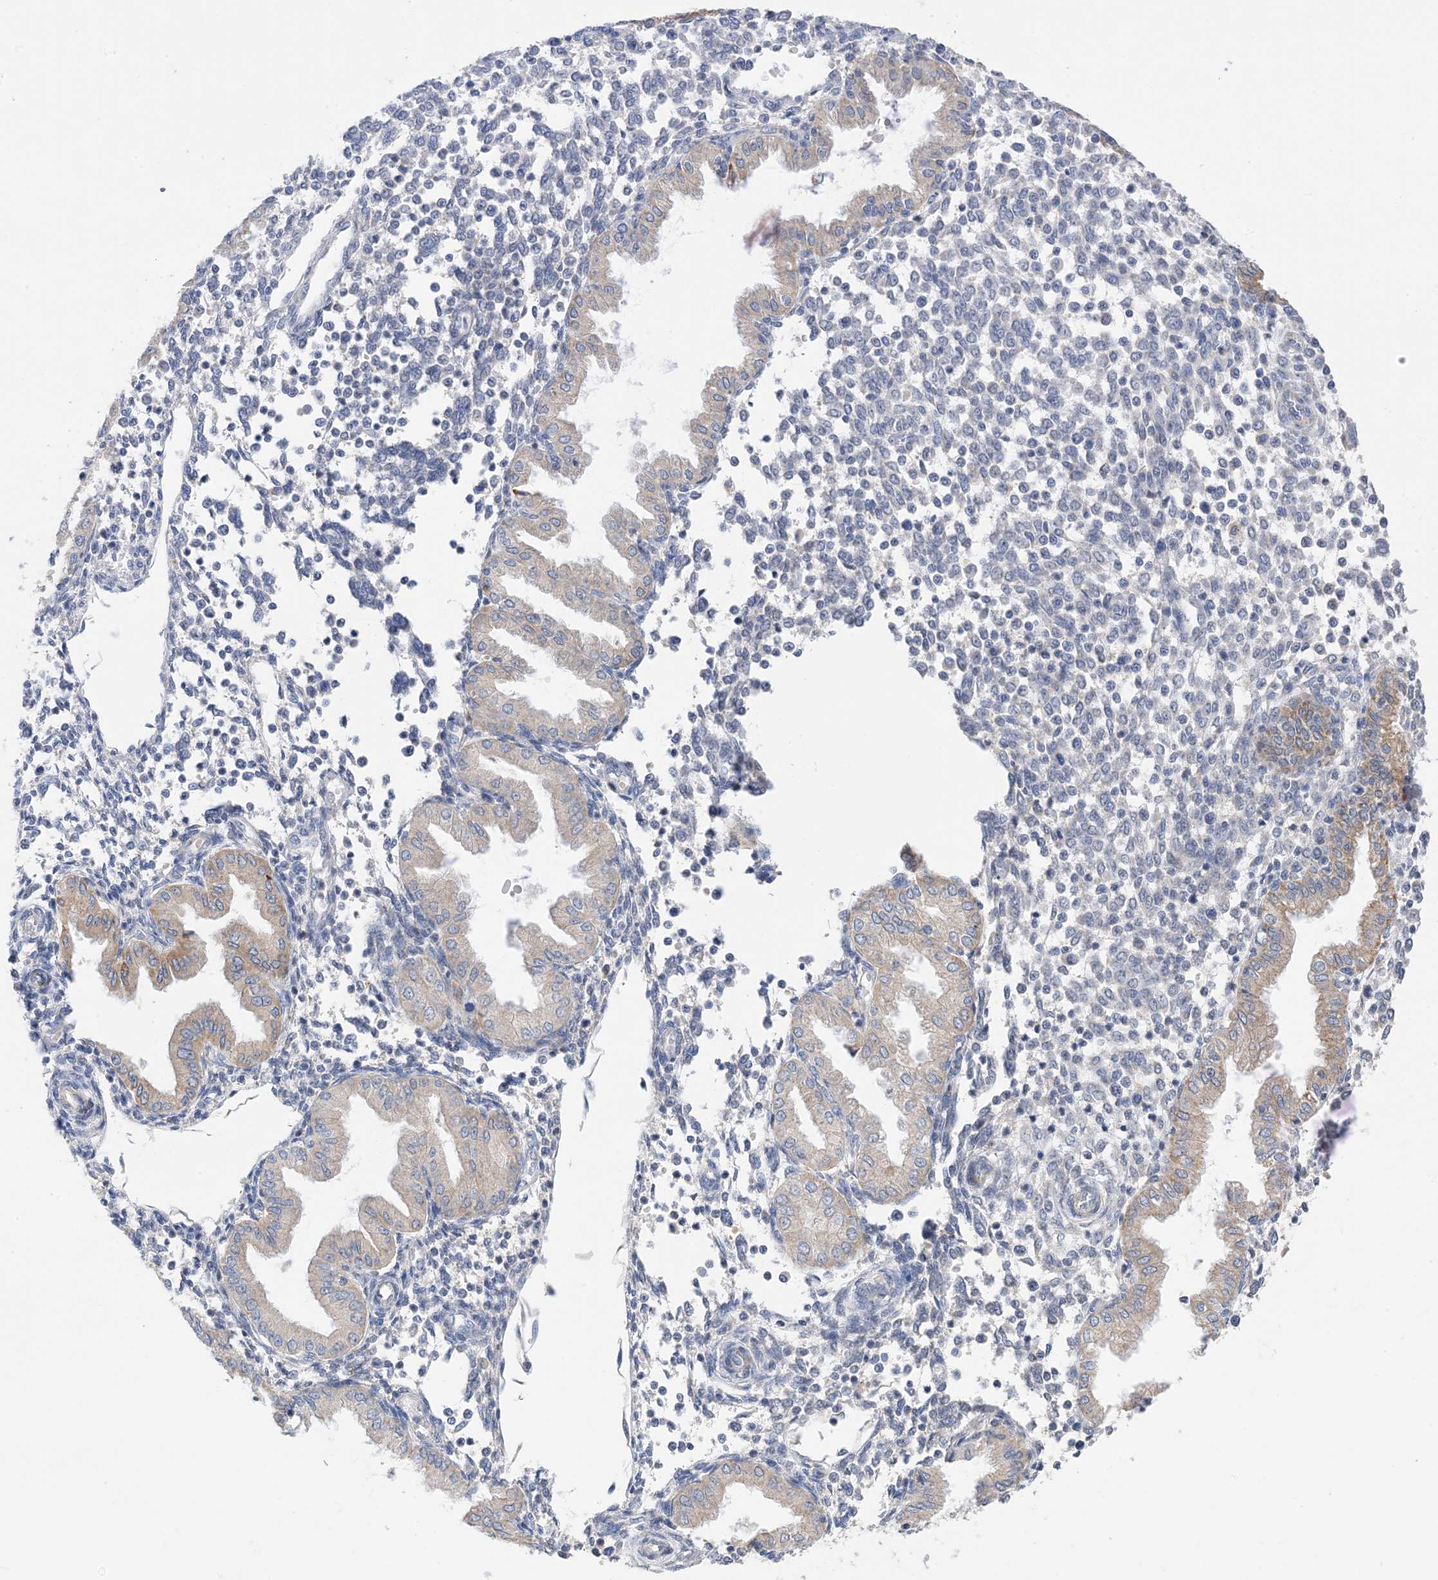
{"staining": {"intensity": "negative", "quantity": "none", "location": "none"}, "tissue": "endometrium", "cell_type": "Cells in endometrial stroma", "image_type": "normal", "snomed": [{"axis": "morphology", "description": "Normal tissue, NOS"}, {"axis": "topography", "description": "Endometrium"}], "caption": "Immunohistochemistry (IHC) histopathology image of unremarkable human endometrium stained for a protein (brown), which shows no staining in cells in endometrial stroma.", "gene": "PLK4", "patient": {"sex": "female", "age": 53}}